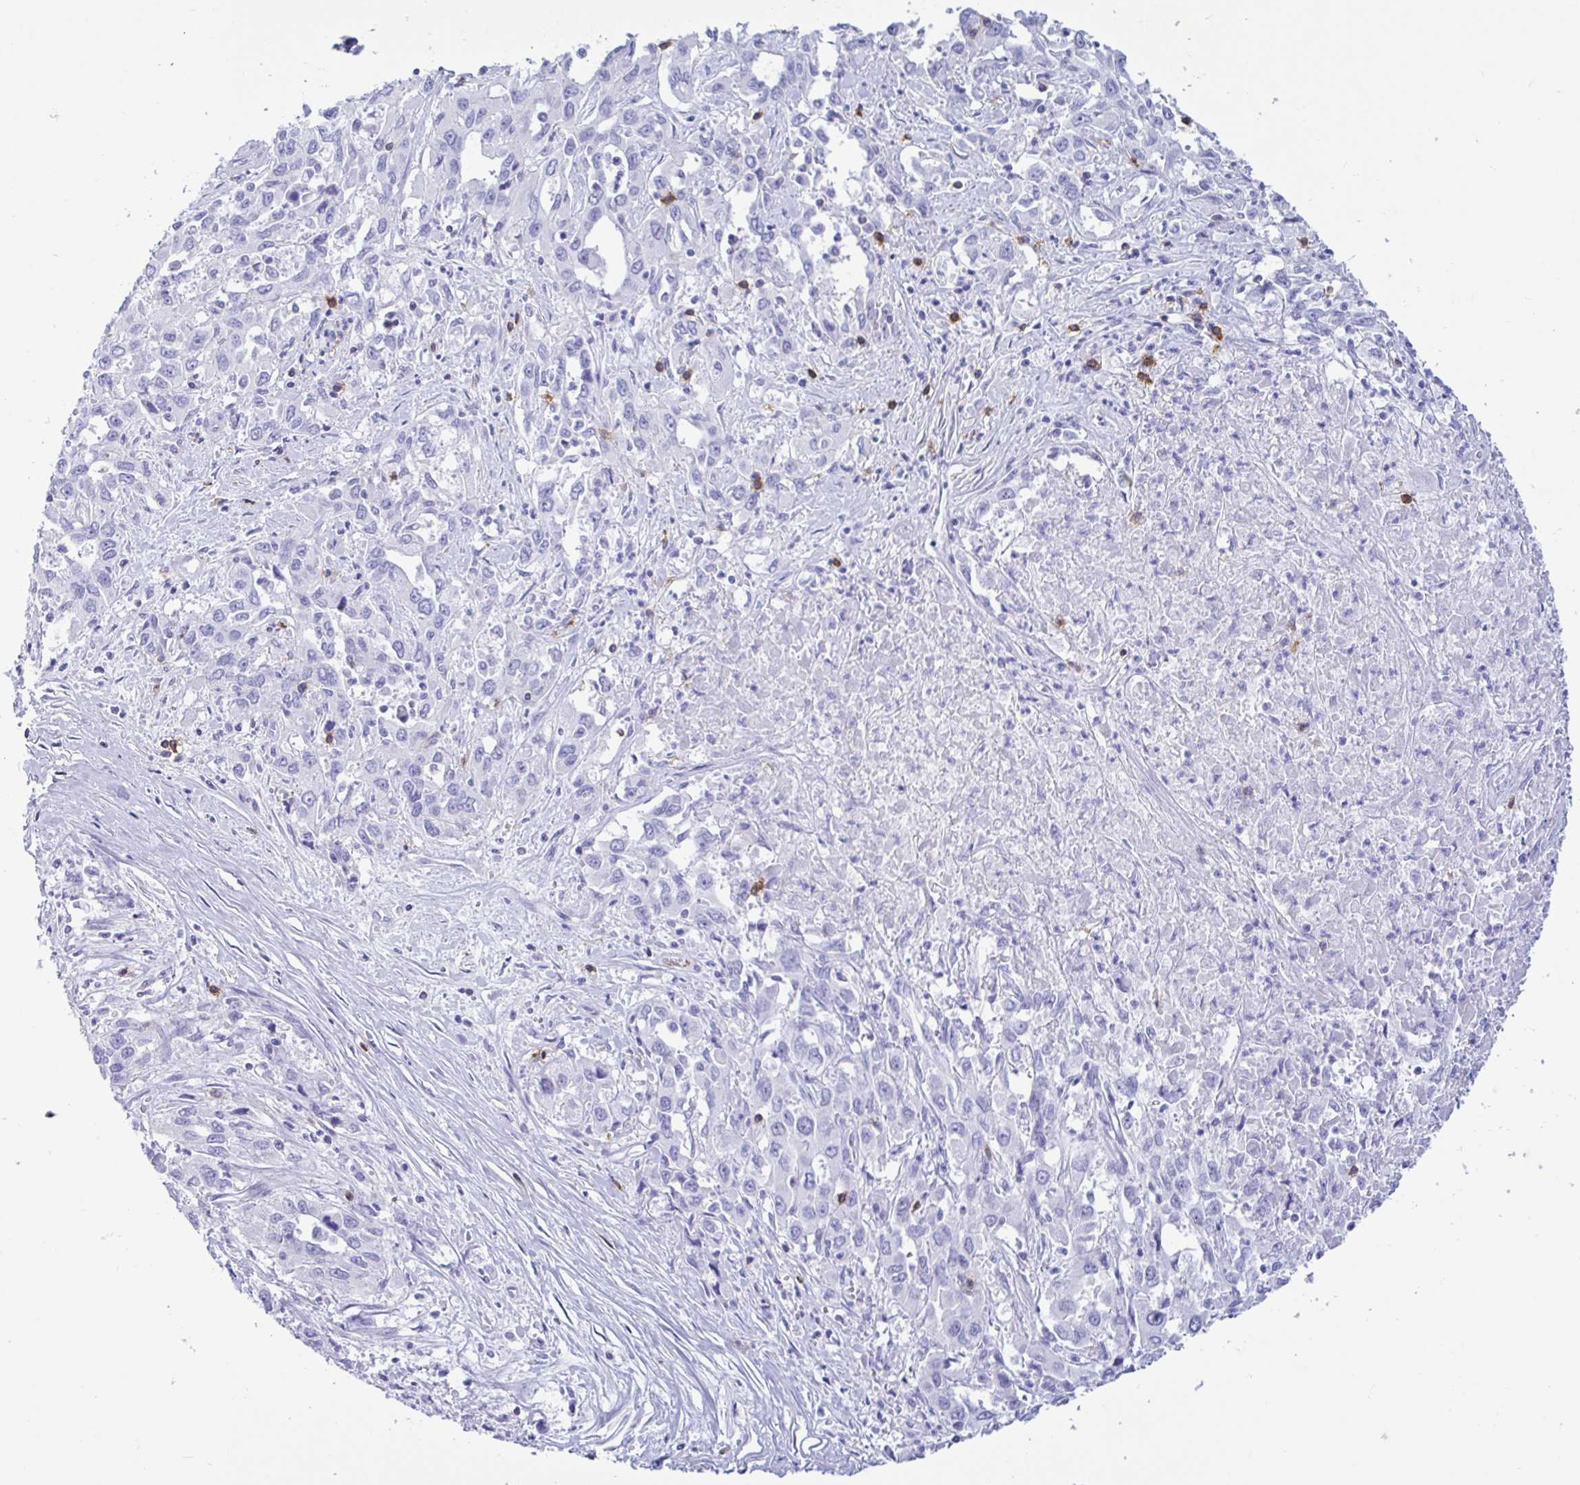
{"staining": {"intensity": "negative", "quantity": "none", "location": "none"}, "tissue": "liver cancer", "cell_type": "Tumor cells", "image_type": "cancer", "snomed": [{"axis": "morphology", "description": "Carcinoma, Hepatocellular, NOS"}, {"axis": "topography", "description": "Liver"}], "caption": "An immunohistochemistry (IHC) micrograph of liver hepatocellular carcinoma is shown. There is no staining in tumor cells of liver hepatocellular carcinoma.", "gene": "CD5", "patient": {"sex": "male", "age": 63}}